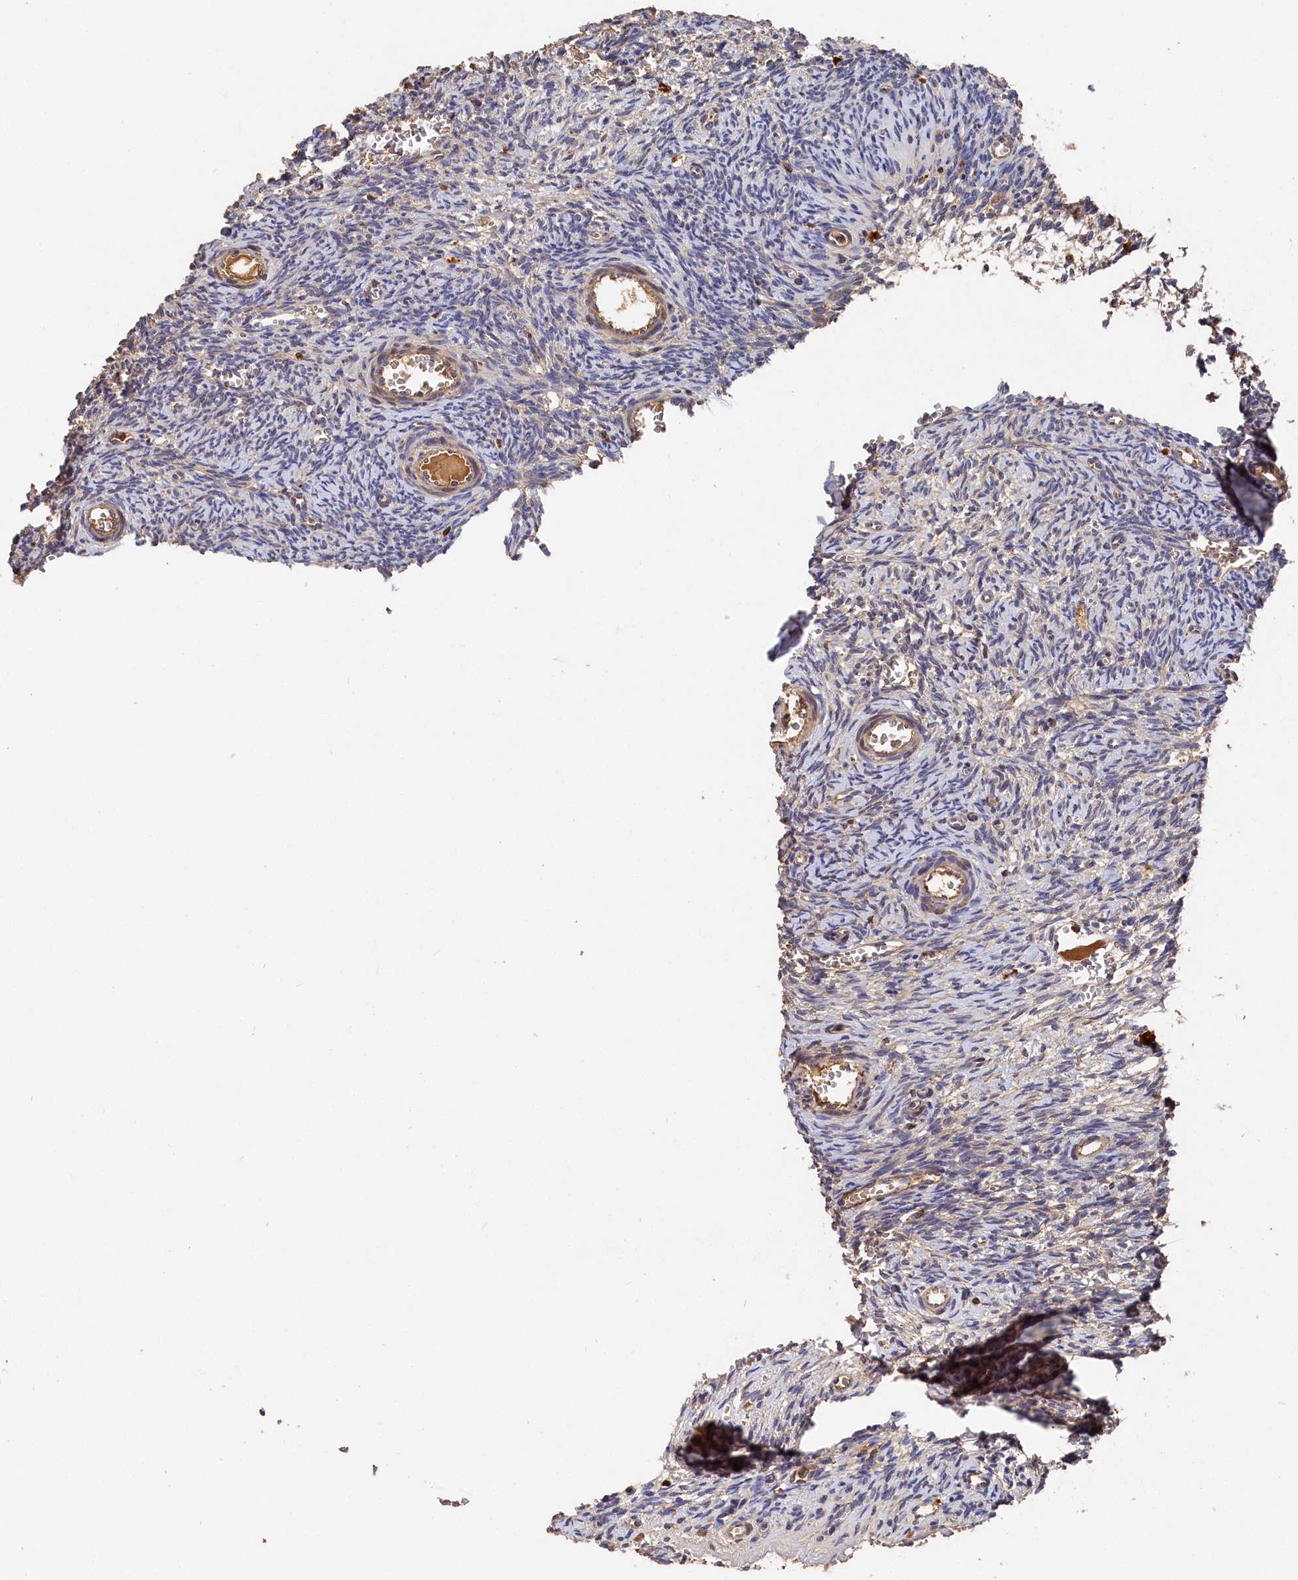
{"staining": {"intensity": "negative", "quantity": "none", "location": "none"}, "tissue": "ovary", "cell_type": "Ovarian stroma cells", "image_type": "normal", "snomed": [{"axis": "morphology", "description": "Normal tissue, NOS"}, {"axis": "topography", "description": "Ovary"}], "caption": "The histopathology image reveals no significant positivity in ovarian stroma cells of ovary. (Immunohistochemistry, brightfield microscopy, high magnification).", "gene": "DHRS11", "patient": {"sex": "female", "age": 39}}